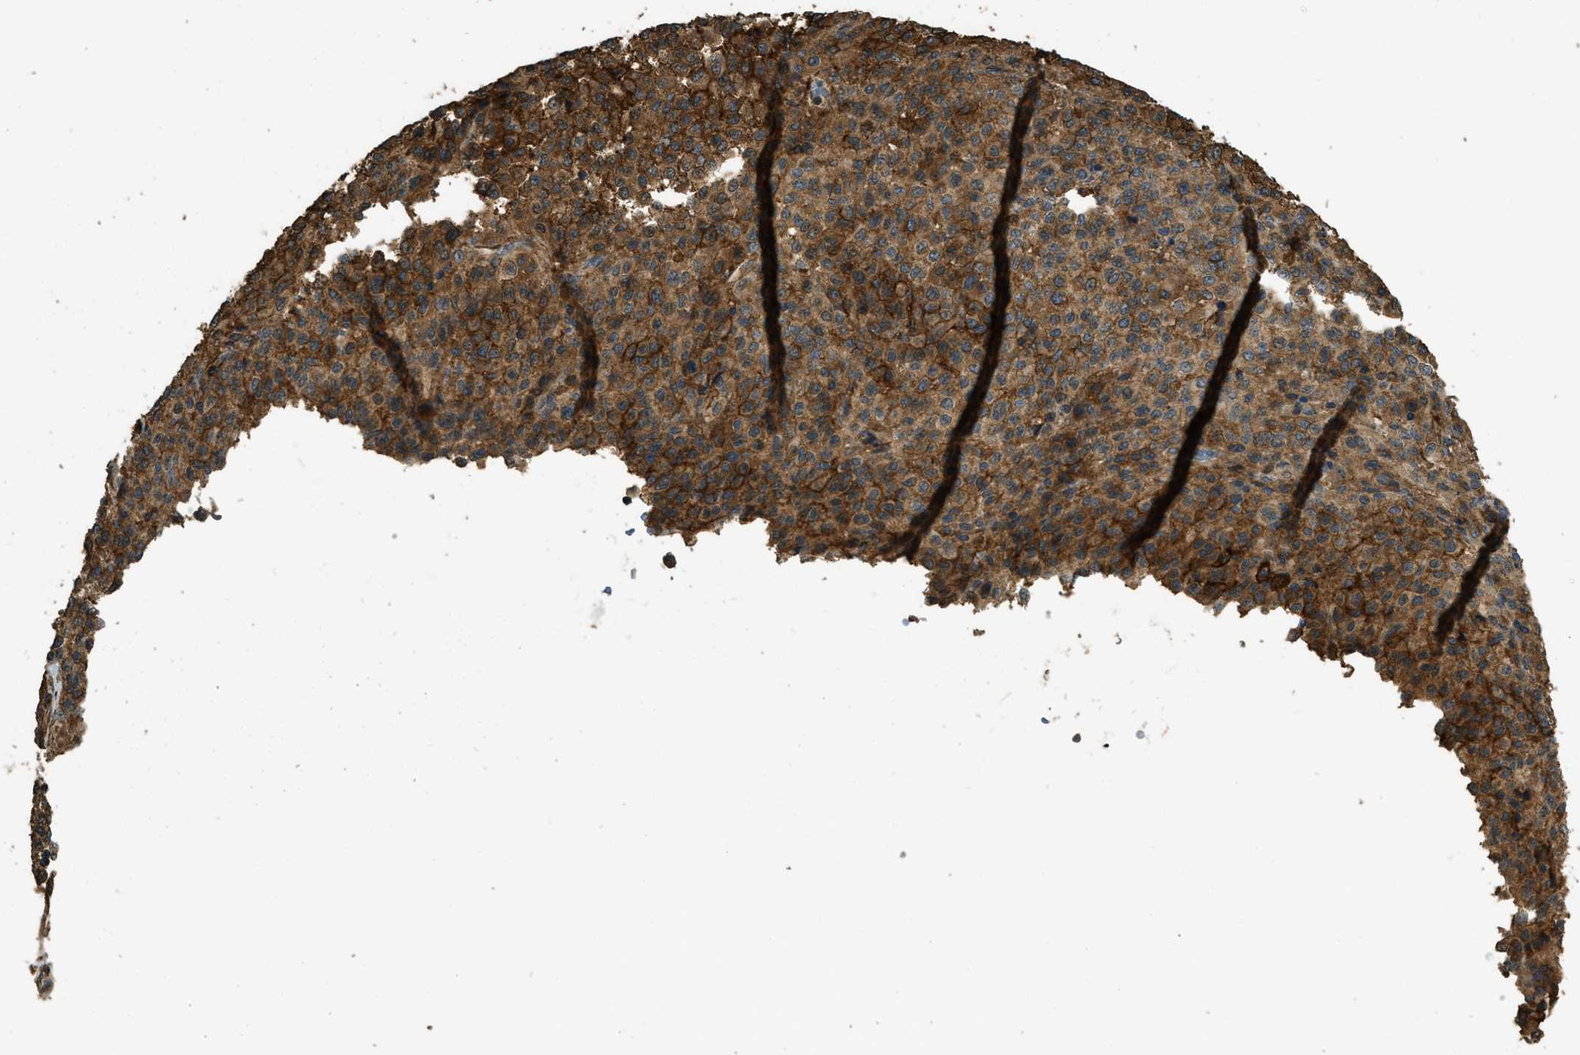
{"staining": {"intensity": "strong", "quantity": ">75%", "location": "cytoplasmic/membranous"}, "tissue": "melanoma", "cell_type": "Tumor cells", "image_type": "cancer", "snomed": [{"axis": "morphology", "description": "Malignant melanoma, Metastatic site"}, {"axis": "topography", "description": "Pancreas"}], "caption": "Brown immunohistochemical staining in human malignant melanoma (metastatic site) exhibits strong cytoplasmic/membranous positivity in approximately >75% of tumor cells. (DAB (3,3'-diaminobenzidine) IHC, brown staining for protein, blue staining for nuclei).", "gene": "CD276", "patient": {"sex": "female", "age": 30}}